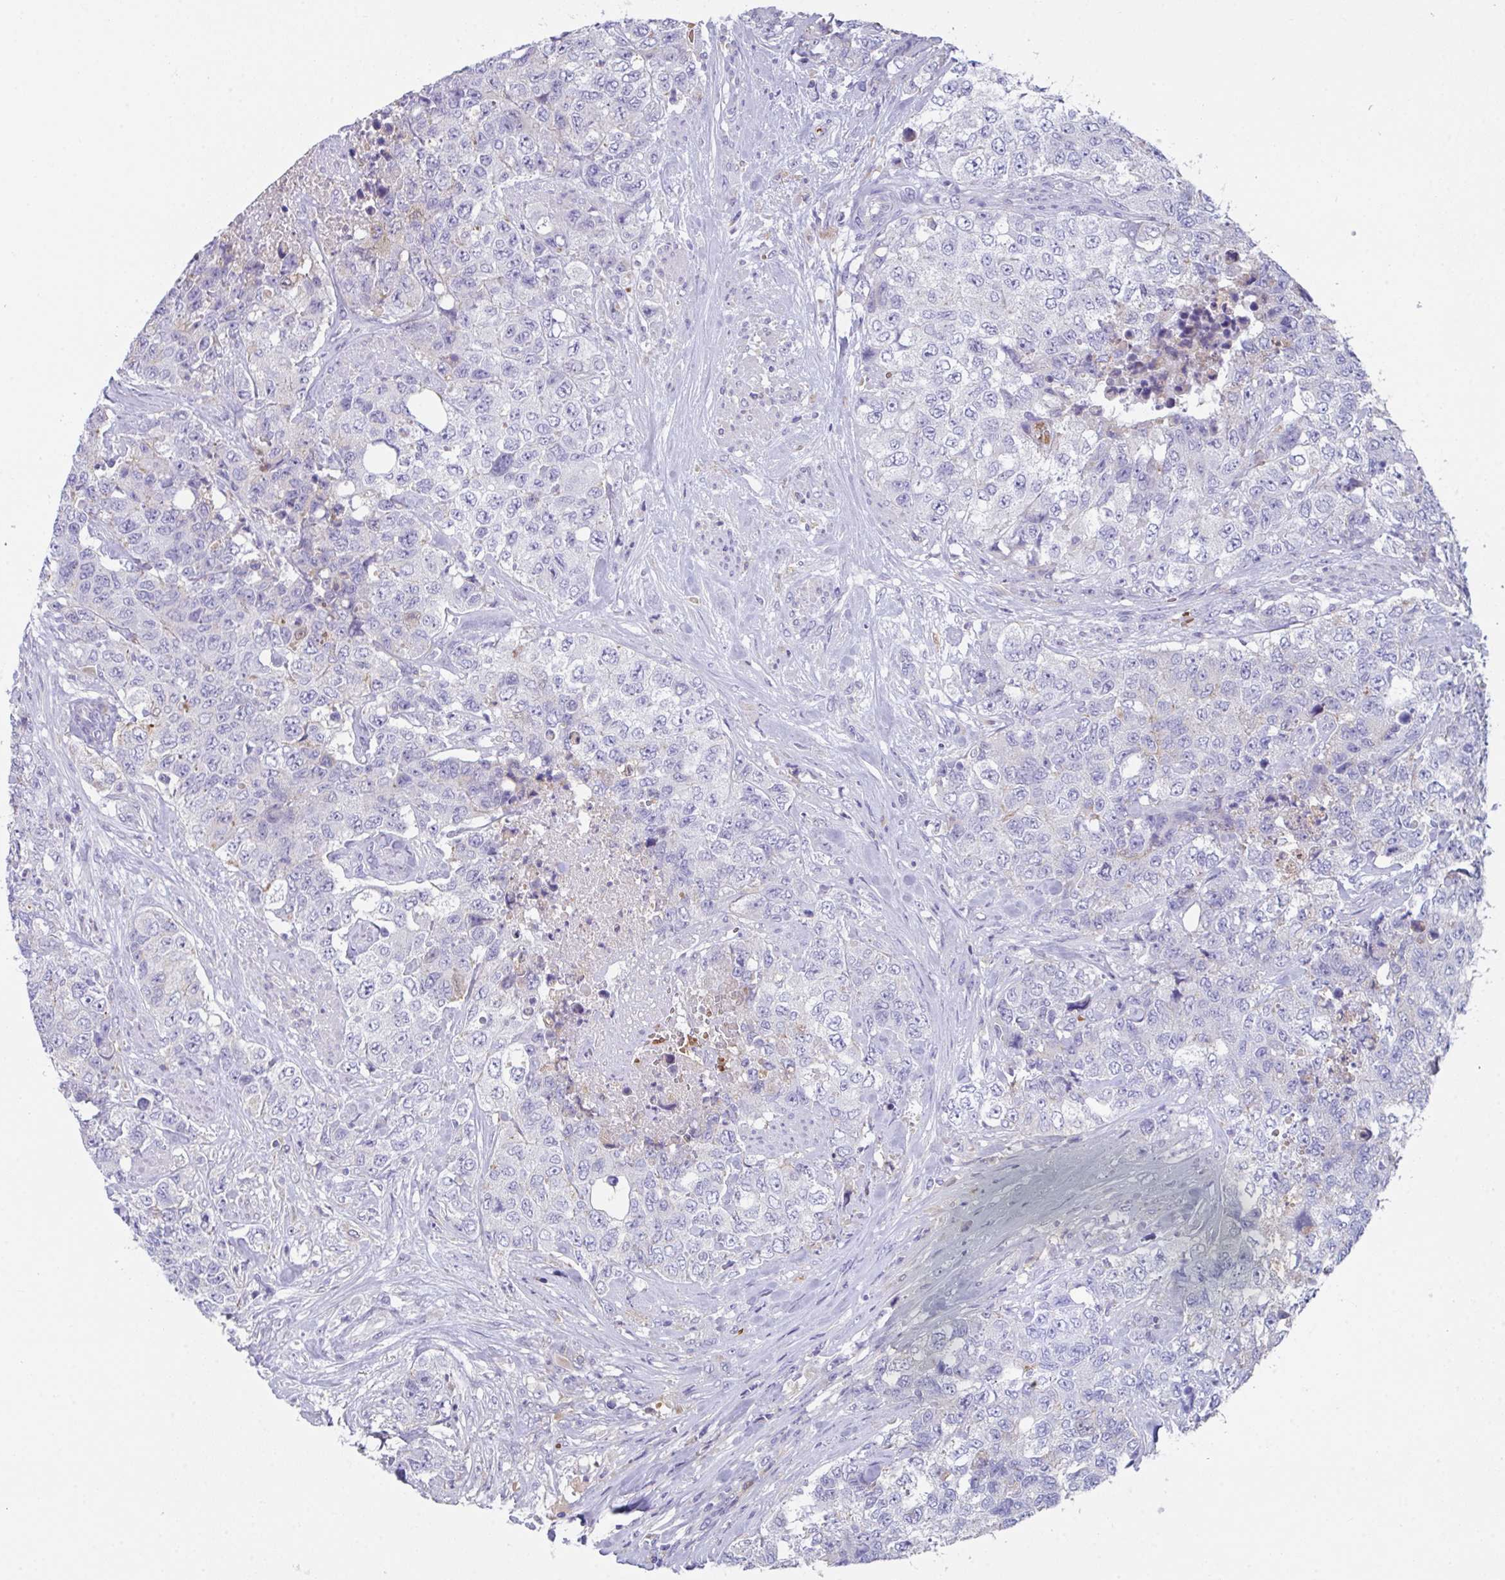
{"staining": {"intensity": "negative", "quantity": "none", "location": "none"}, "tissue": "urothelial cancer", "cell_type": "Tumor cells", "image_type": "cancer", "snomed": [{"axis": "morphology", "description": "Urothelial carcinoma, High grade"}, {"axis": "topography", "description": "Urinary bladder"}], "caption": "Image shows no protein positivity in tumor cells of urothelial carcinoma (high-grade) tissue. (Stains: DAB immunohistochemistry with hematoxylin counter stain, Microscopy: brightfield microscopy at high magnification).", "gene": "TFAP2C", "patient": {"sex": "female", "age": 78}}